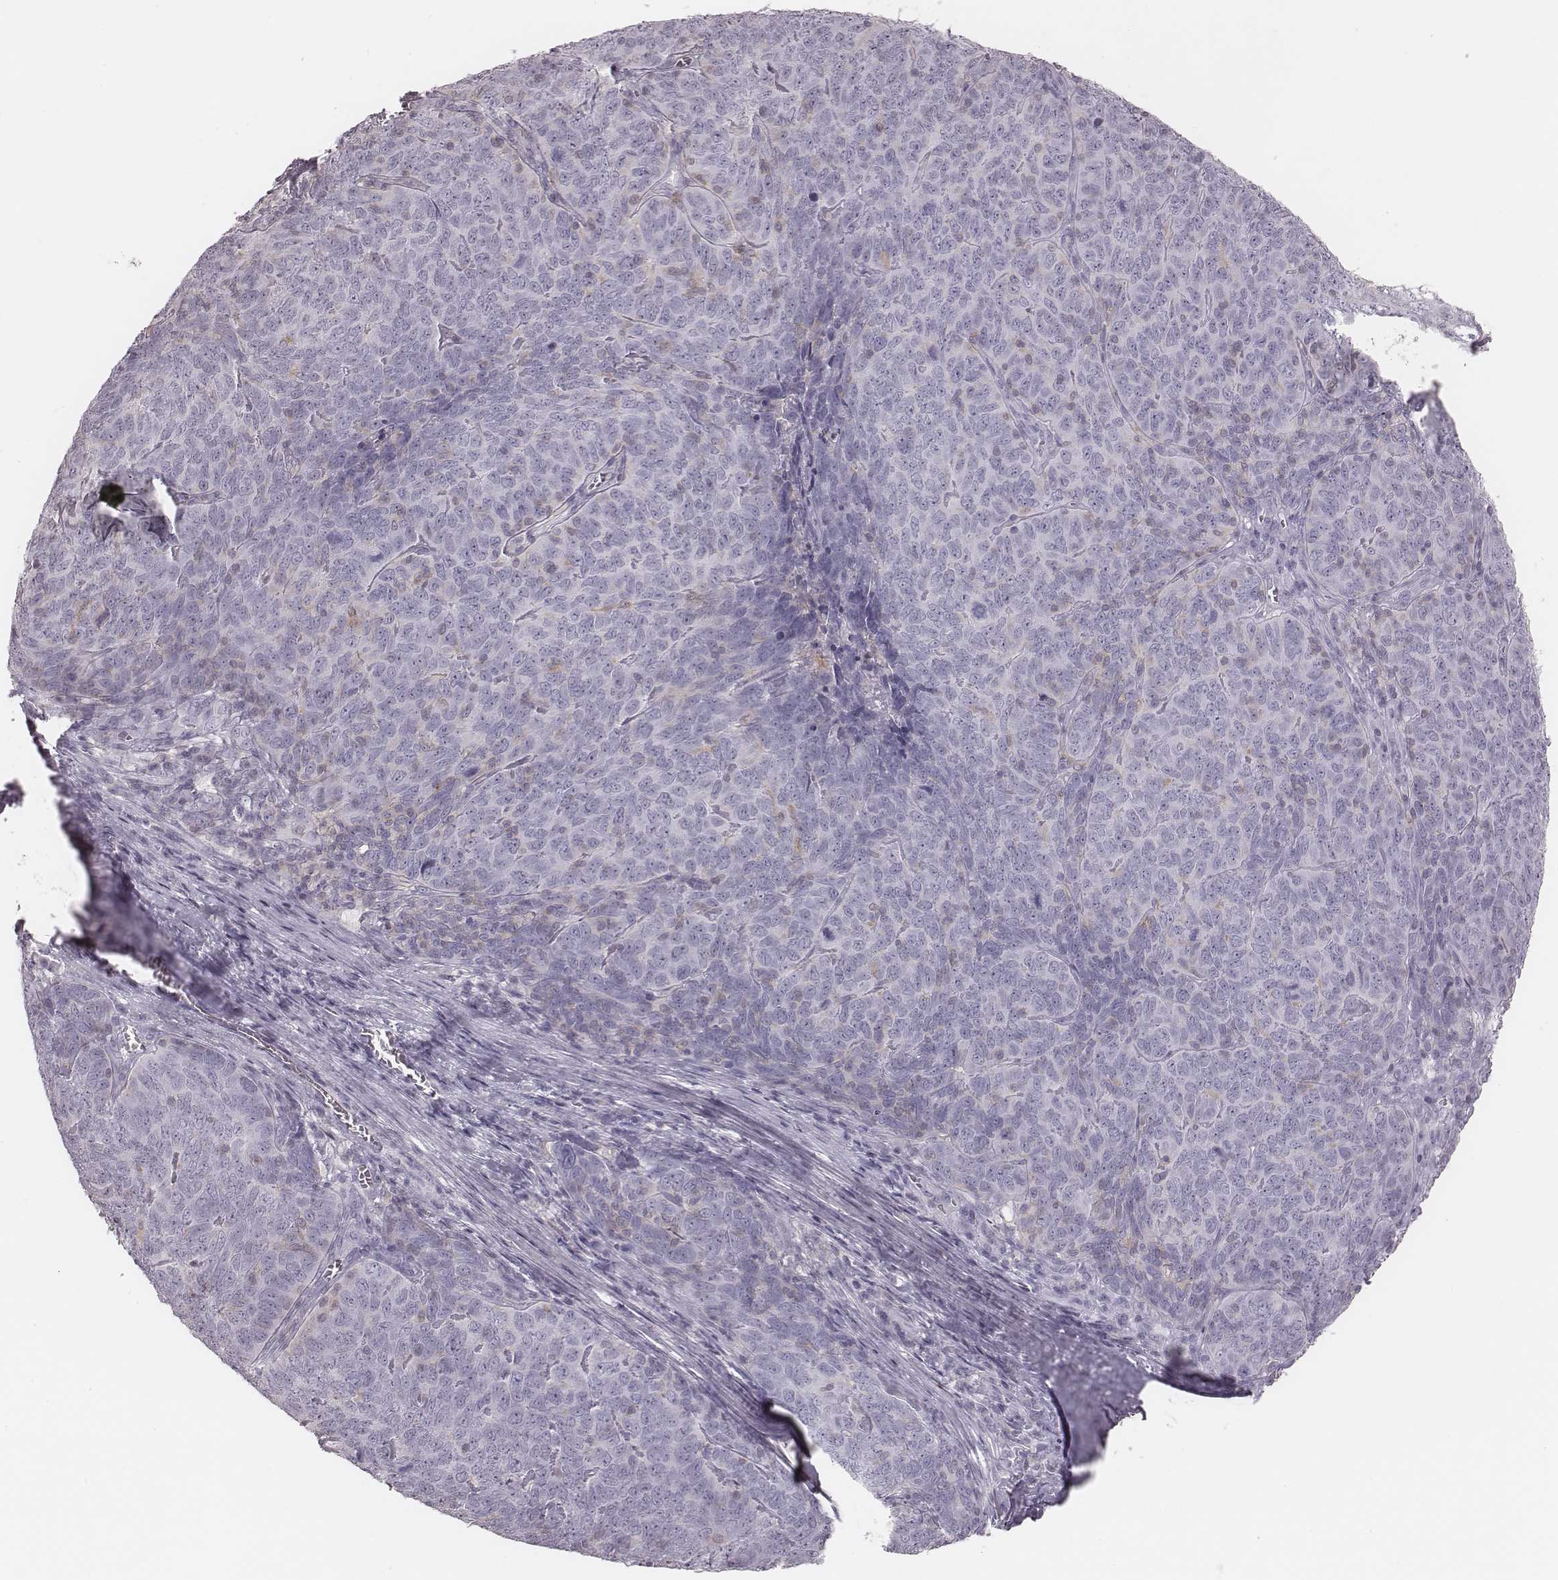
{"staining": {"intensity": "negative", "quantity": "none", "location": "none"}, "tissue": "skin cancer", "cell_type": "Tumor cells", "image_type": "cancer", "snomed": [{"axis": "morphology", "description": "Squamous cell carcinoma, NOS"}, {"axis": "topography", "description": "Skin"}, {"axis": "topography", "description": "Anal"}], "caption": "Tumor cells are negative for brown protein staining in skin cancer (squamous cell carcinoma). Brightfield microscopy of IHC stained with DAB (brown) and hematoxylin (blue), captured at high magnification.", "gene": "ZNF365", "patient": {"sex": "female", "age": 51}}